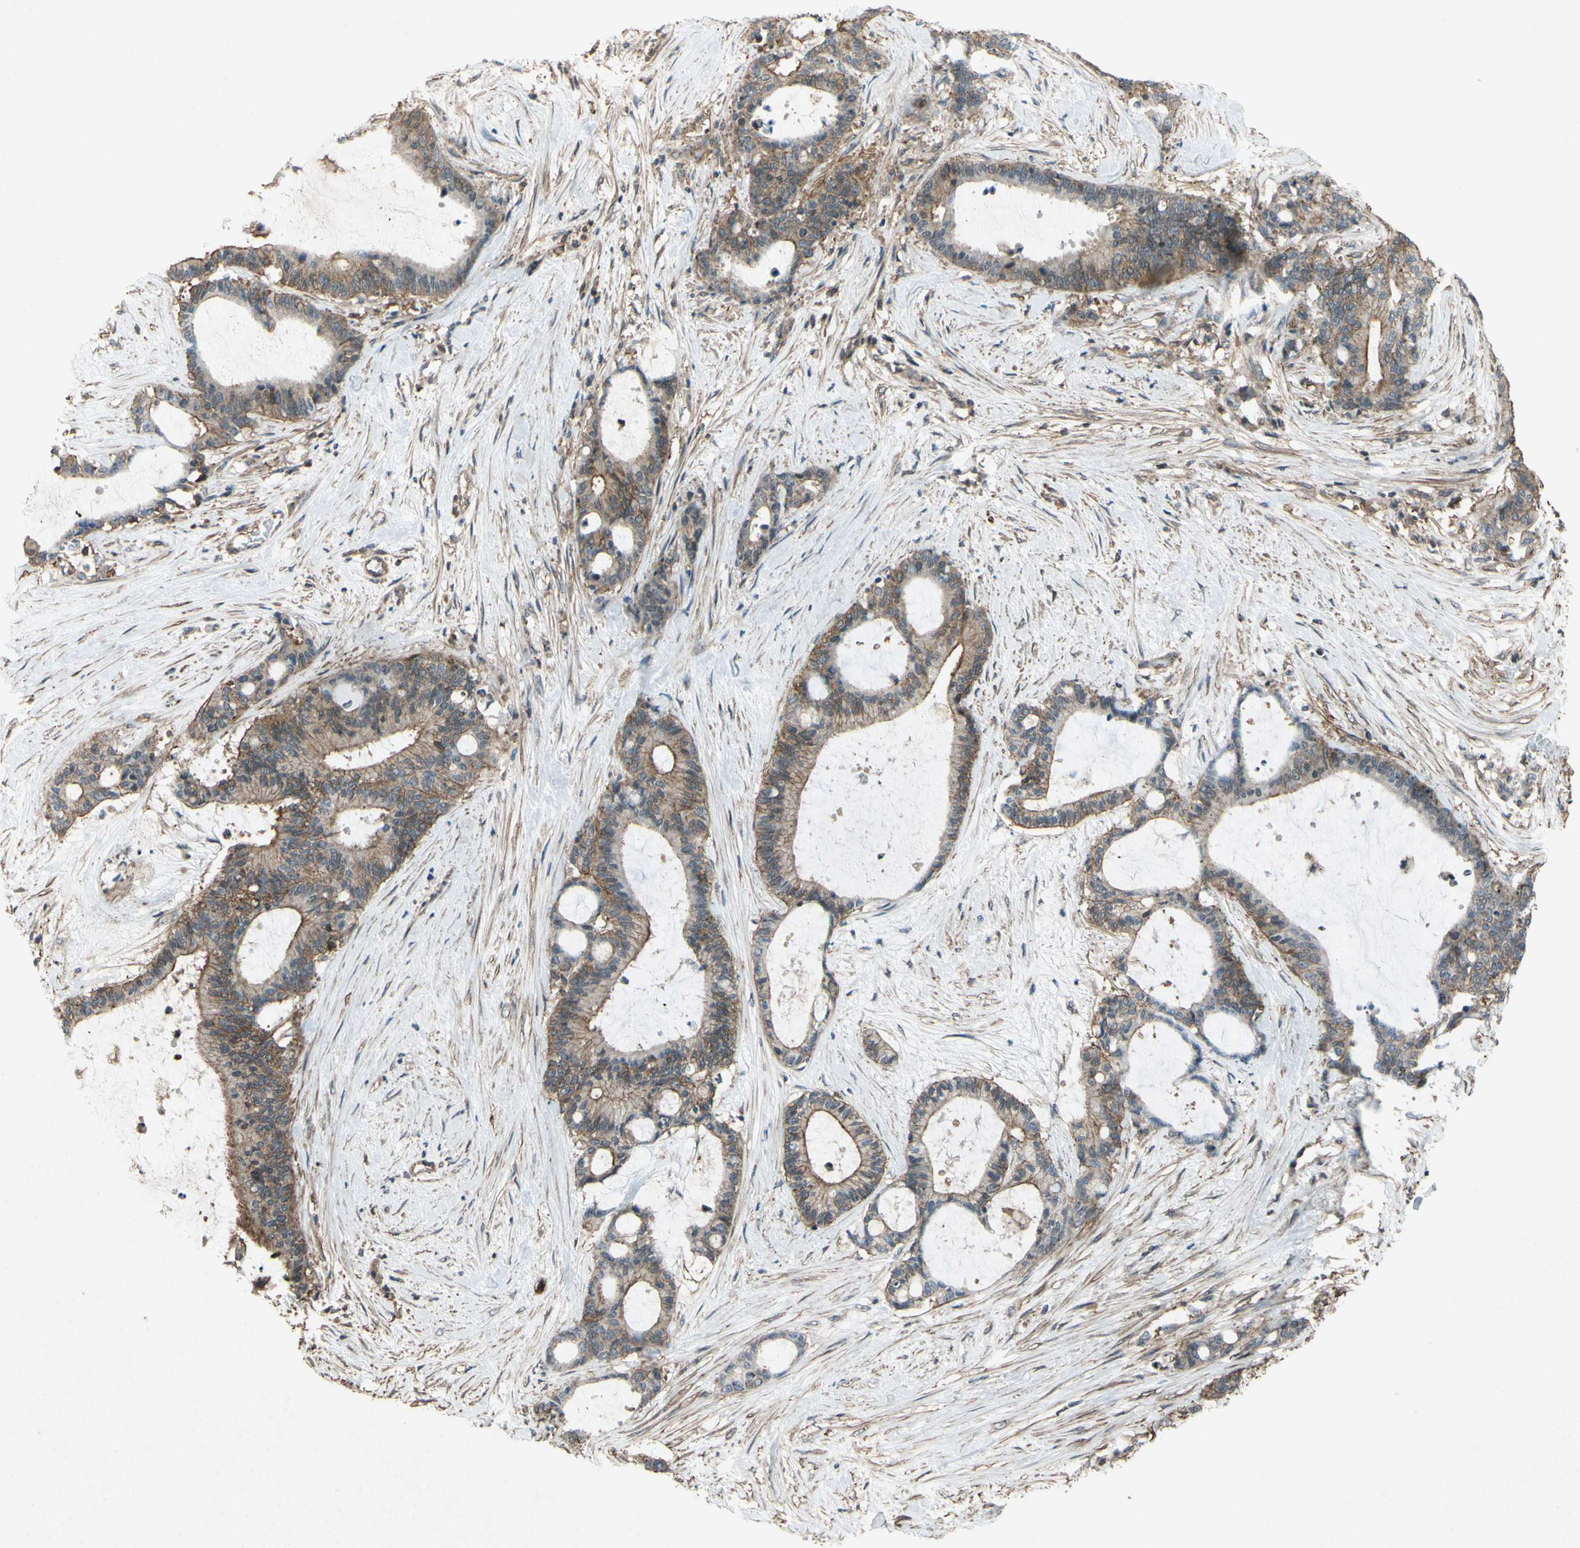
{"staining": {"intensity": "moderate", "quantity": ">75%", "location": "cytoplasmic/membranous"}, "tissue": "liver cancer", "cell_type": "Tumor cells", "image_type": "cancer", "snomed": [{"axis": "morphology", "description": "Cholangiocarcinoma"}, {"axis": "topography", "description": "Liver"}], "caption": "Protein analysis of liver cholangiocarcinoma tissue reveals moderate cytoplasmic/membranous expression in approximately >75% of tumor cells.", "gene": "ADD3", "patient": {"sex": "female", "age": 73}}